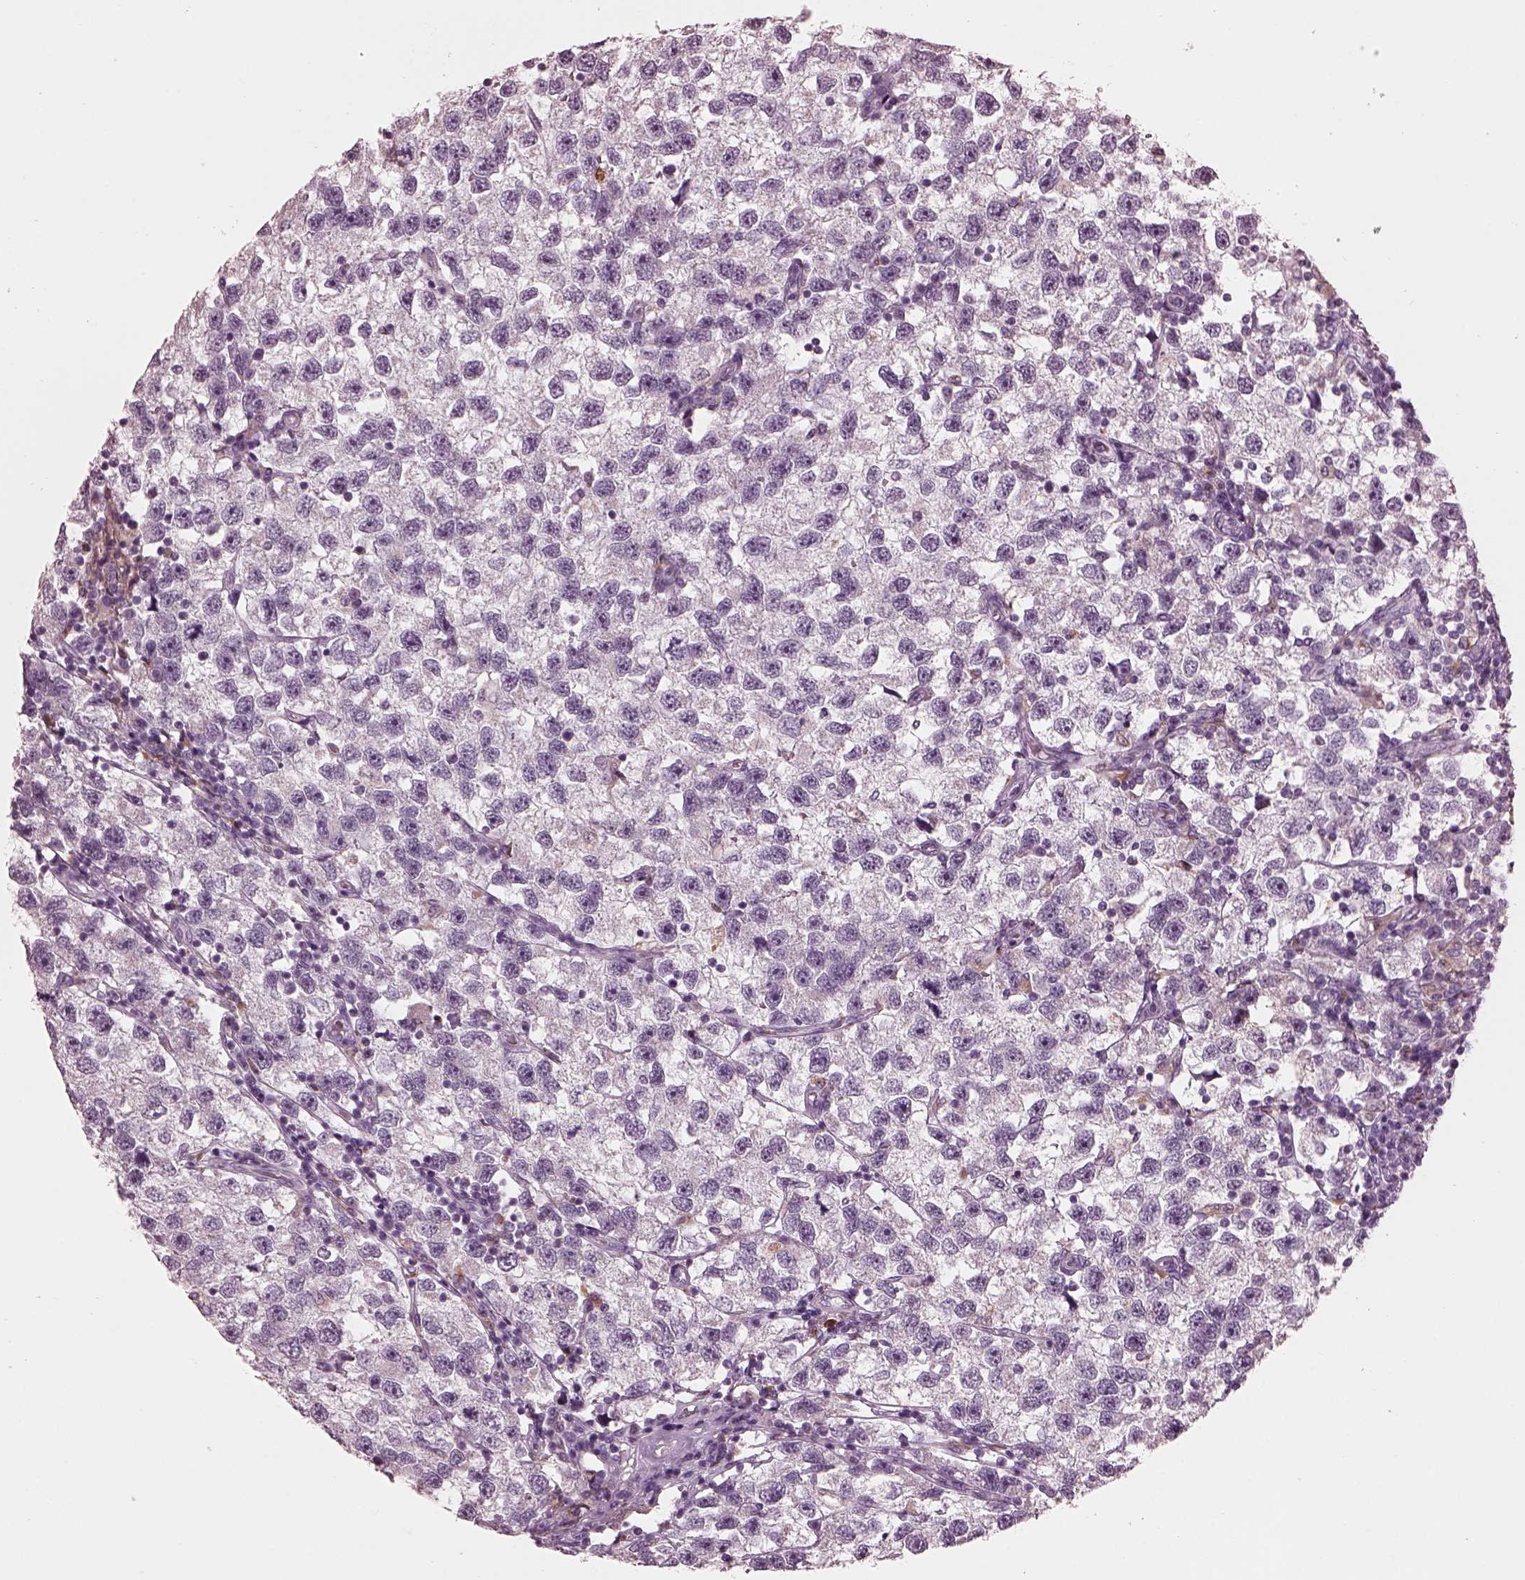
{"staining": {"intensity": "negative", "quantity": "none", "location": "none"}, "tissue": "testis cancer", "cell_type": "Tumor cells", "image_type": "cancer", "snomed": [{"axis": "morphology", "description": "Seminoma, NOS"}, {"axis": "topography", "description": "Testis"}], "caption": "Immunohistochemistry of human seminoma (testis) shows no expression in tumor cells.", "gene": "SLAMF8", "patient": {"sex": "male", "age": 26}}